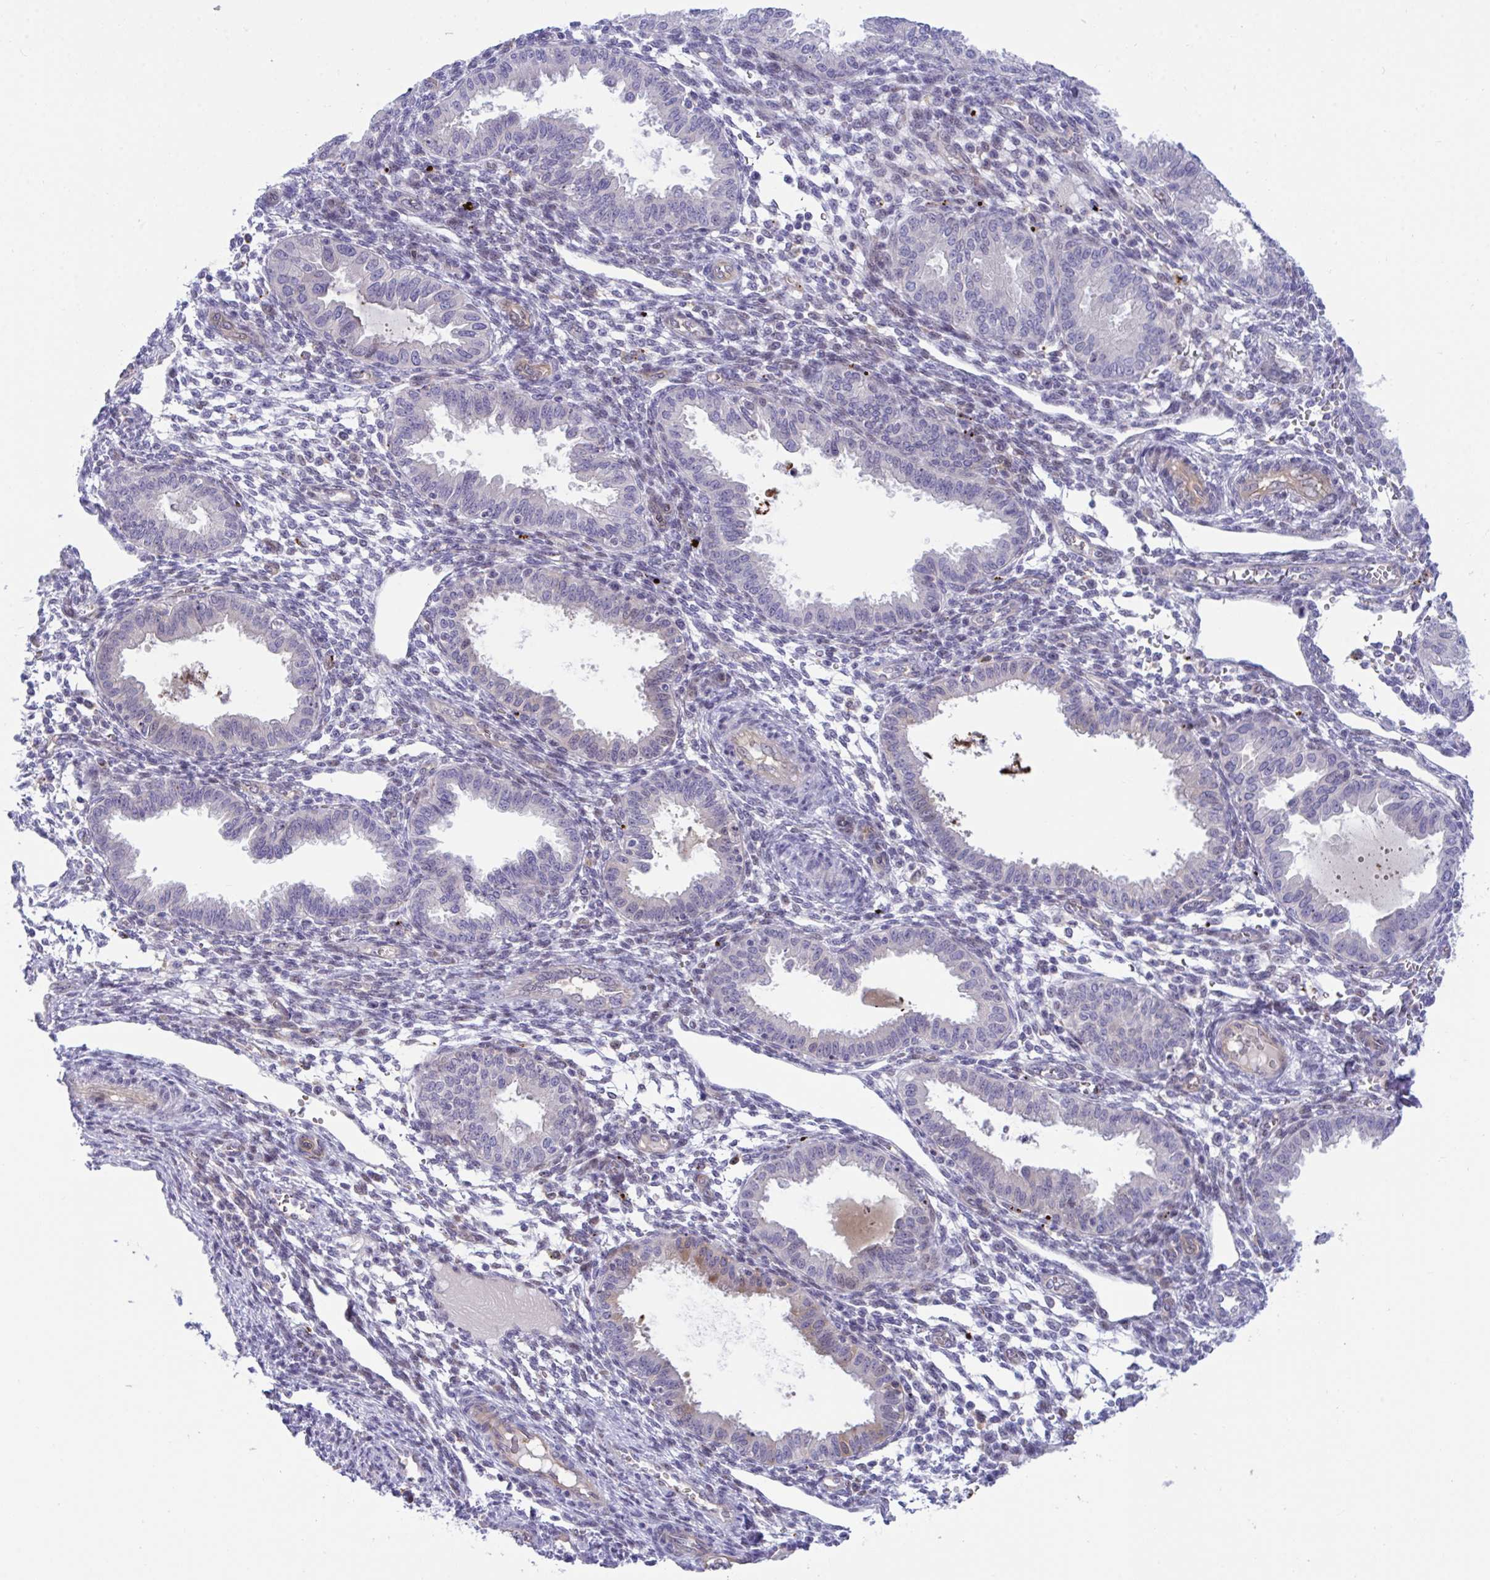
{"staining": {"intensity": "weak", "quantity": "<25%", "location": "nuclear"}, "tissue": "endometrium", "cell_type": "Cells in endometrial stroma", "image_type": "normal", "snomed": [{"axis": "morphology", "description": "Normal tissue, NOS"}, {"axis": "topography", "description": "Endometrium"}], "caption": "DAB immunohistochemical staining of normal human endometrium reveals no significant expression in cells in endometrial stroma. The staining was performed using DAB (3,3'-diaminobenzidine) to visualize the protein expression in brown, while the nuclei were stained in blue with hematoxylin (Magnification: 20x).", "gene": "CENPQ", "patient": {"sex": "female", "age": 33}}